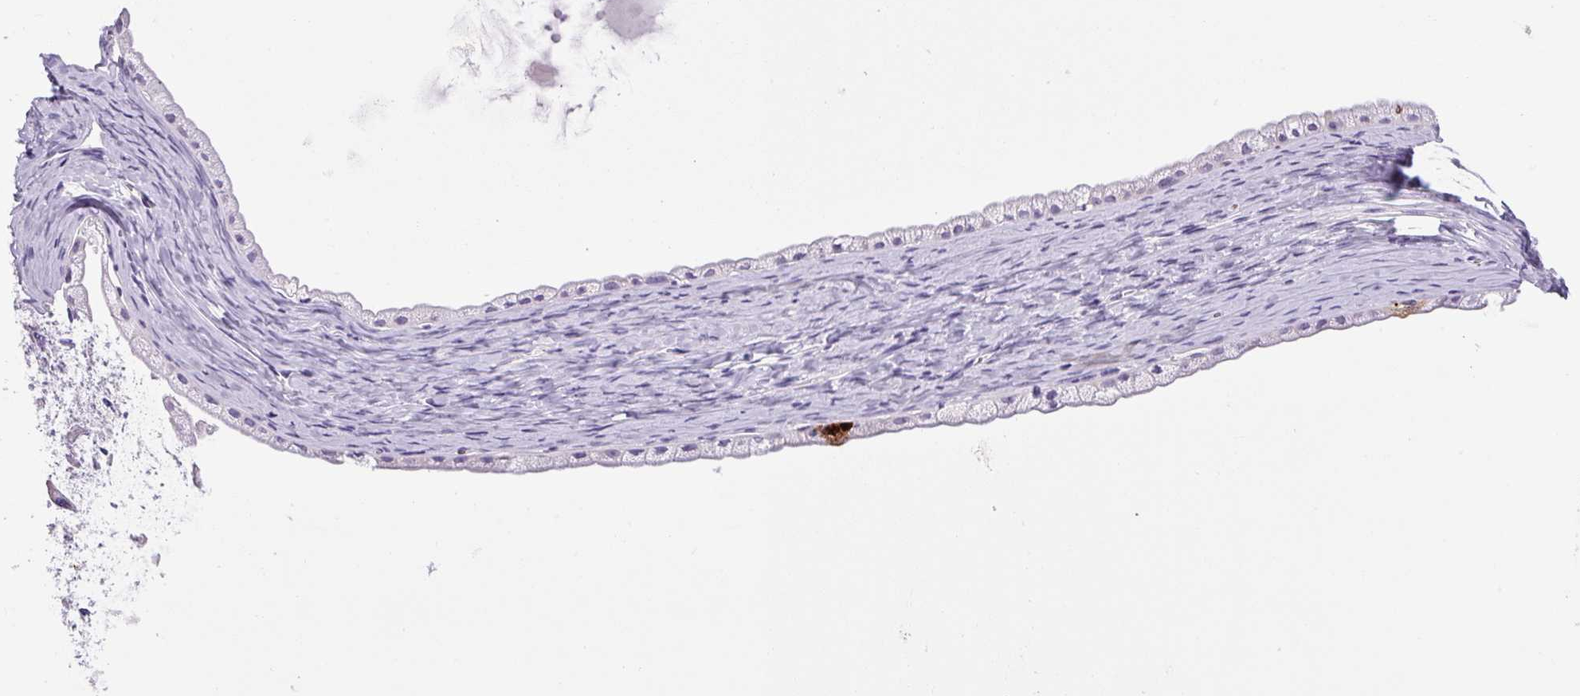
{"staining": {"intensity": "negative", "quantity": "none", "location": "none"}, "tissue": "ovarian cancer", "cell_type": "Tumor cells", "image_type": "cancer", "snomed": [{"axis": "morphology", "description": "Cystadenocarcinoma, mucinous, NOS"}, {"axis": "topography", "description": "Ovary"}], "caption": "An IHC image of ovarian cancer is shown. There is no staining in tumor cells of ovarian cancer.", "gene": "CHGA", "patient": {"sex": "female", "age": 61}}